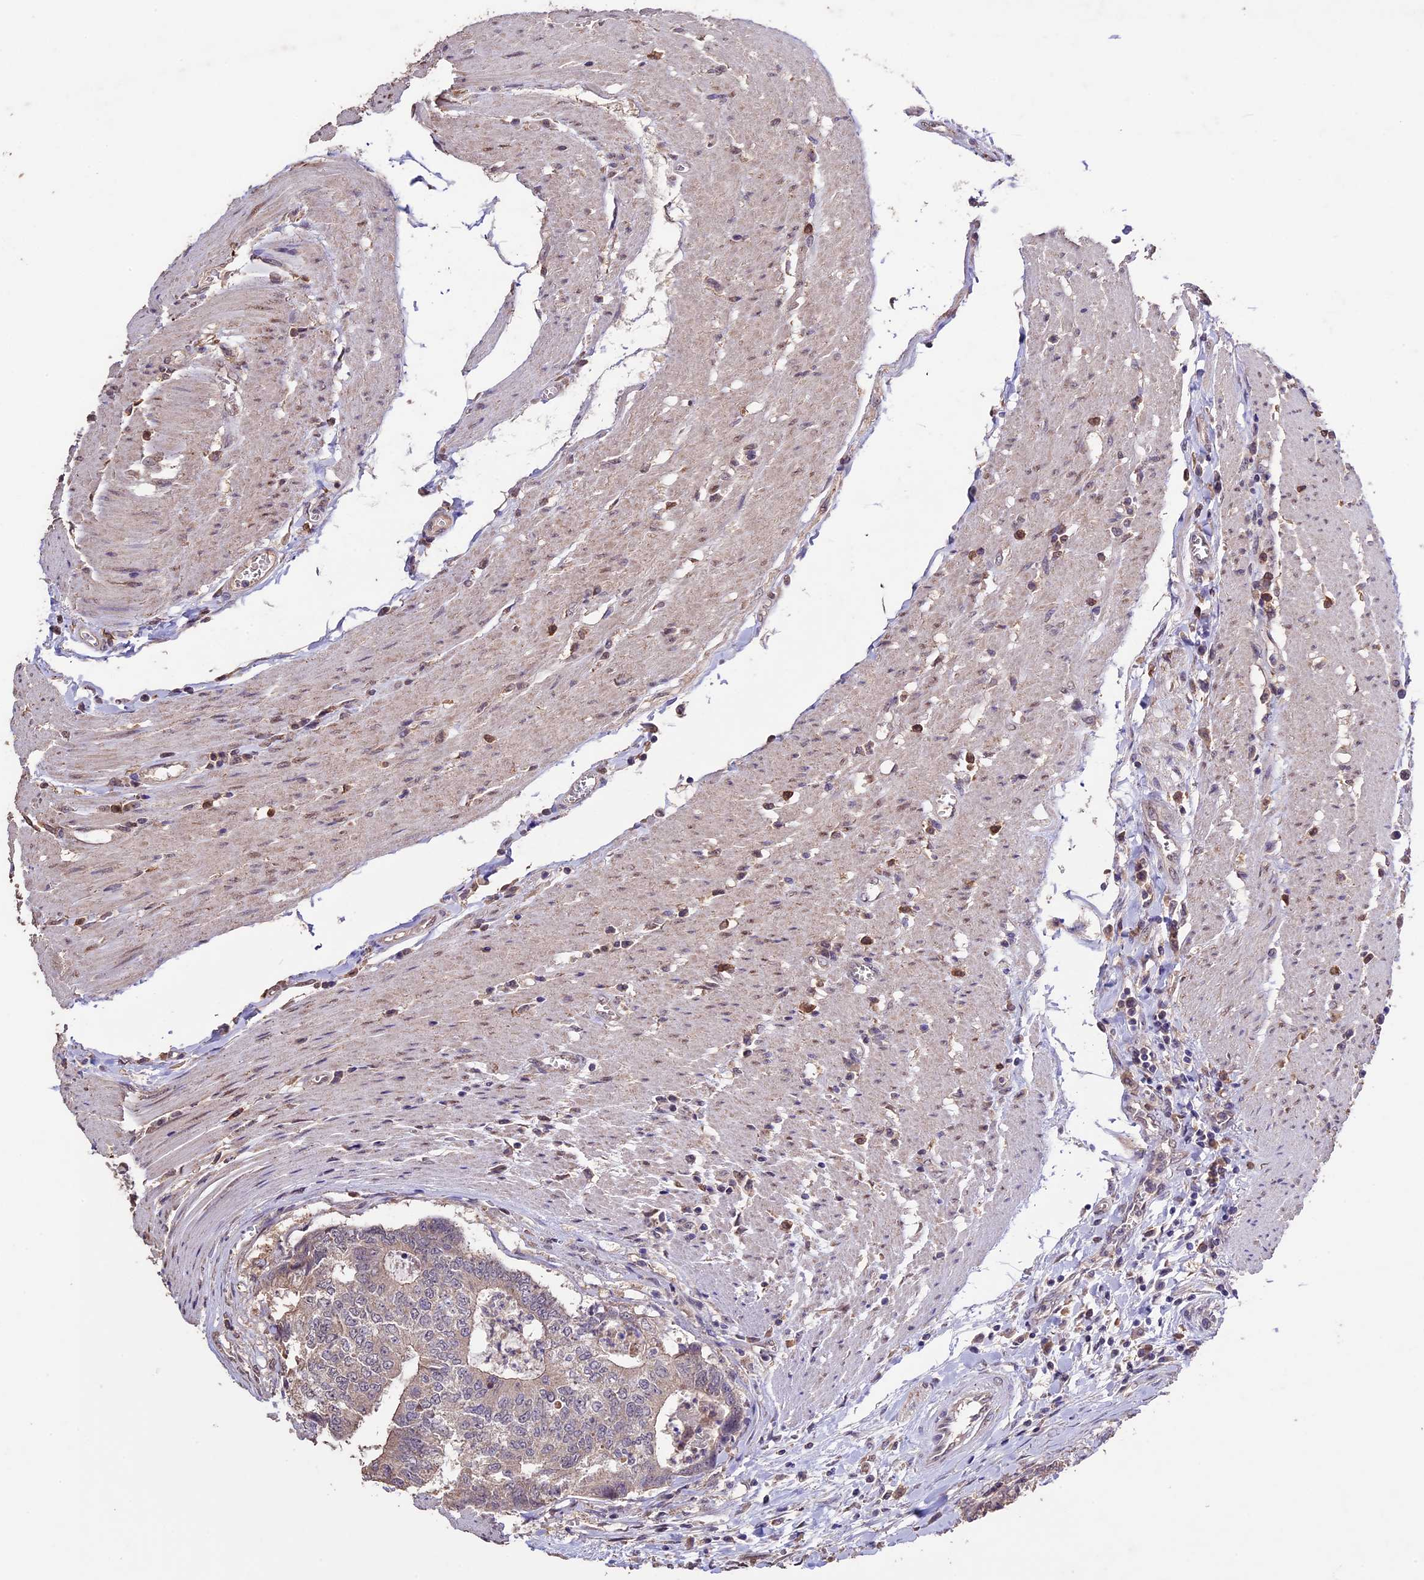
{"staining": {"intensity": "negative", "quantity": "none", "location": "none"}, "tissue": "colorectal cancer", "cell_type": "Tumor cells", "image_type": "cancer", "snomed": [{"axis": "morphology", "description": "Adenocarcinoma, NOS"}, {"axis": "topography", "description": "Colon"}], "caption": "Protein analysis of colorectal adenocarcinoma demonstrates no significant expression in tumor cells.", "gene": "DIS3L", "patient": {"sex": "female", "age": 67}}